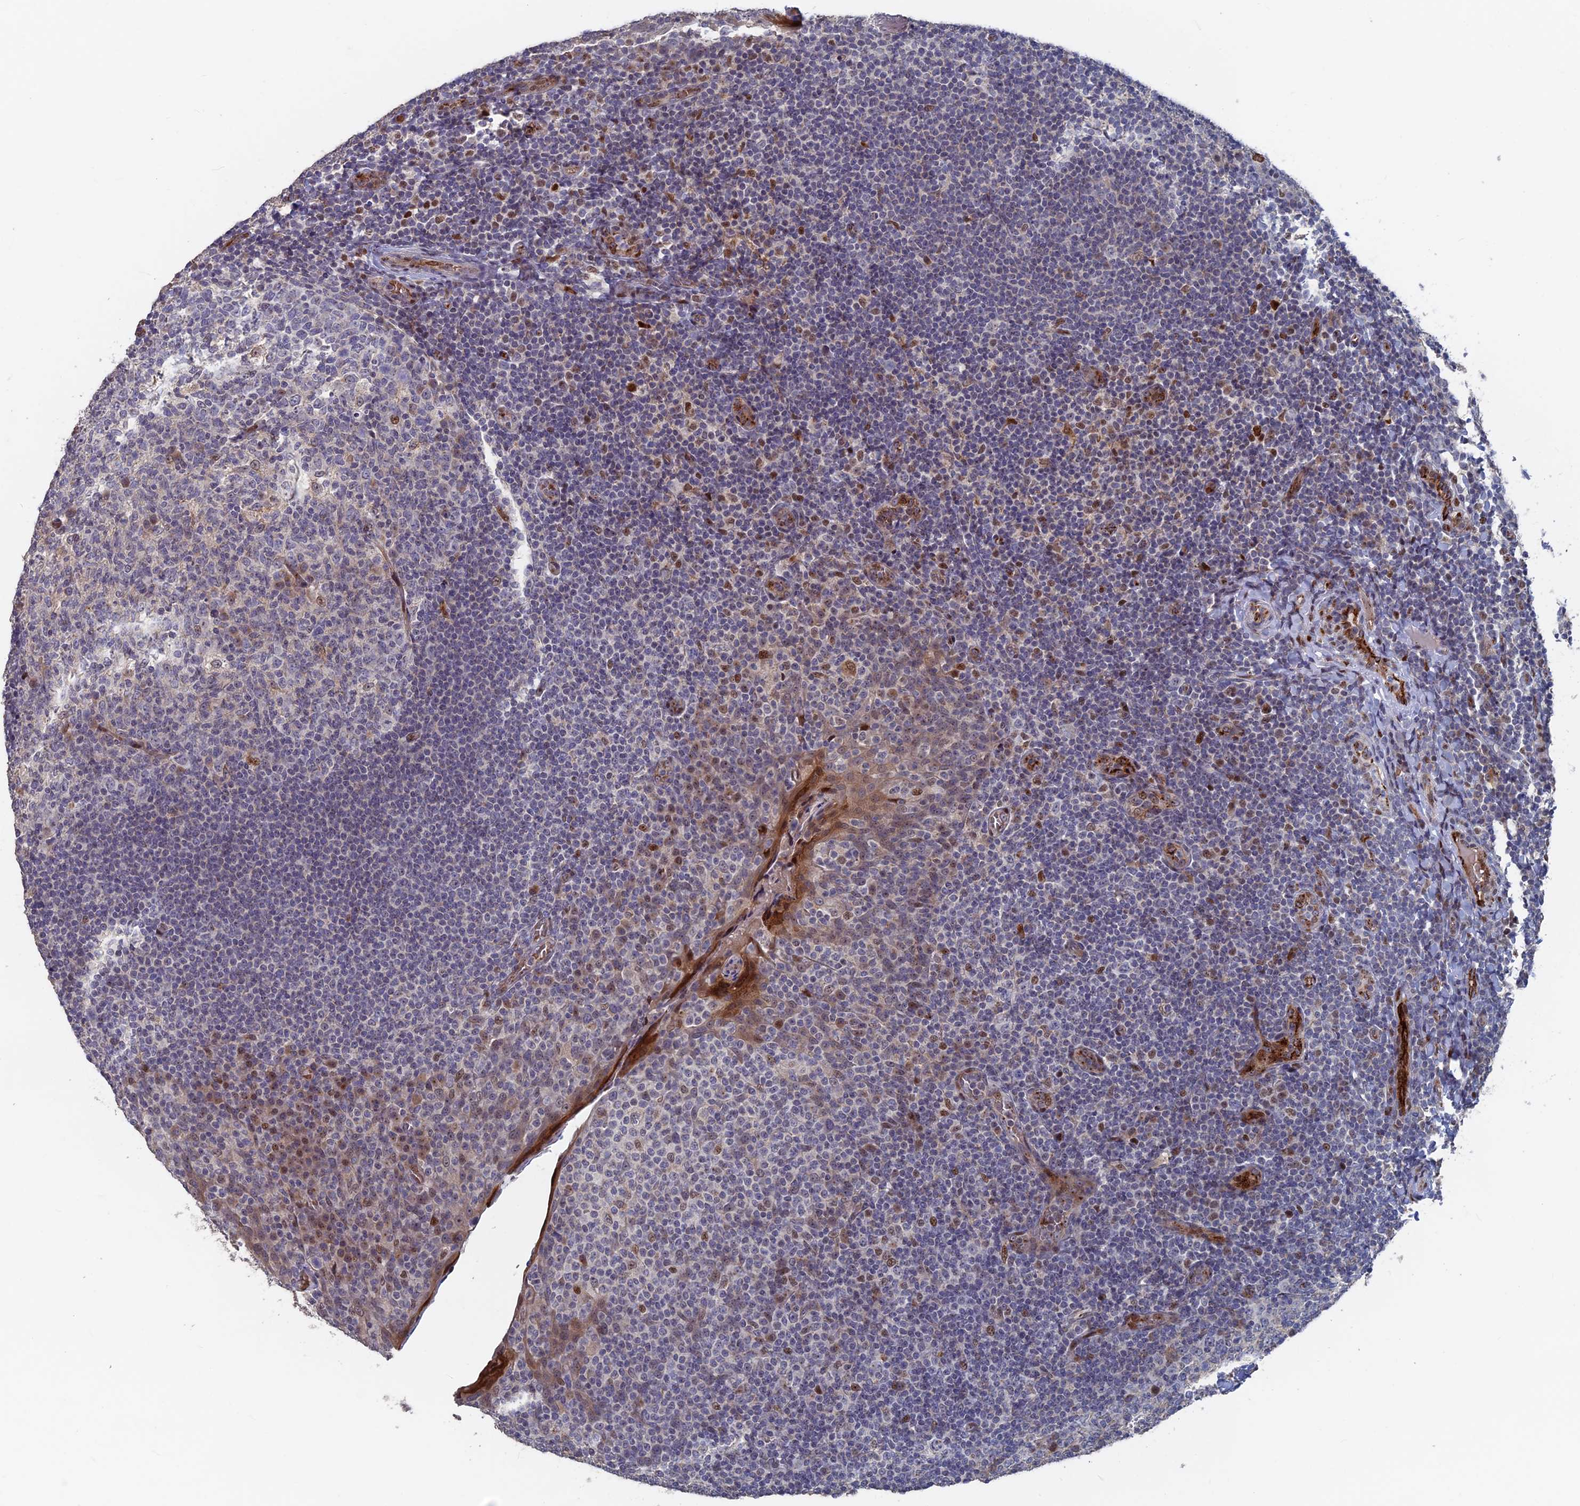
{"staining": {"intensity": "moderate", "quantity": "<25%", "location": "nuclear"}, "tissue": "tonsil", "cell_type": "Germinal center cells", "image_type": "normal", "snomed": [{"axis": "morphology", "description": "Normal tissue, NOS"}, {"axis": "topography", "description": "Tonsil"}], "caption": "About <25% of germinal center cells in normal tonsil reveal moderate nuclear protein positivity as visualized by brown immunohistochemical staining.", "gene": "SH3D21", "patient": {"sex": "female", "age": 19}}